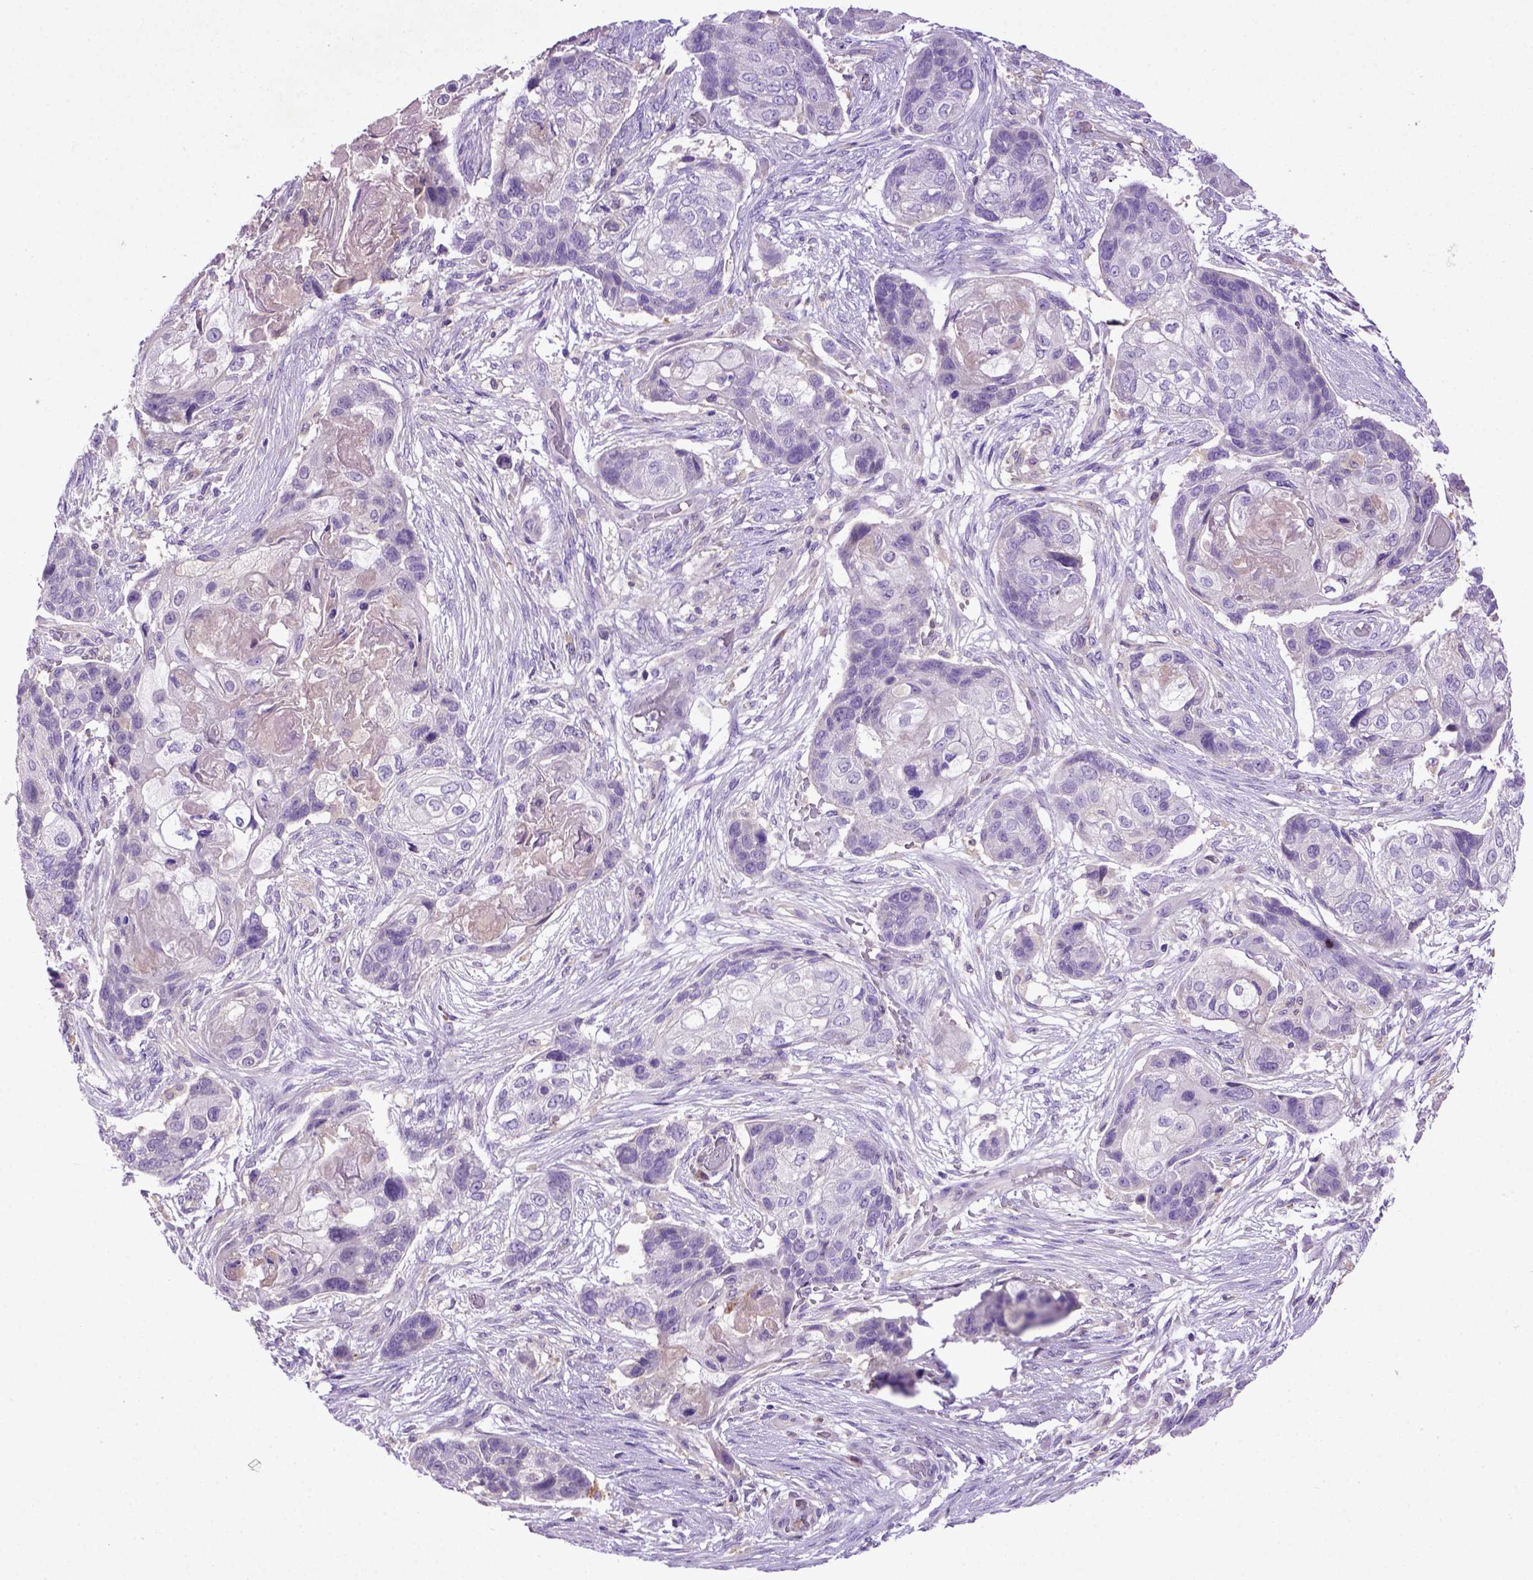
{"staining": {"intensity": "negative", "quantity": "none", "location": "none"}, "tissue": "lung cancer", "cell_type": "Tumor cells", "image_type": "cancer", "snomed": [{"axis": "morphology", "description": "Squamous cell carcinoma, NOS"}, {"axis": "topography", "description": "Lung"}], "caption": "Immunohistochemistry image of neoplastic tissue: human lung cancer stained with DAB shows no significant protein expression in tumor cells.", "gene": "DEPDC1B", "patient": {"sex": "male", "age": 69}}